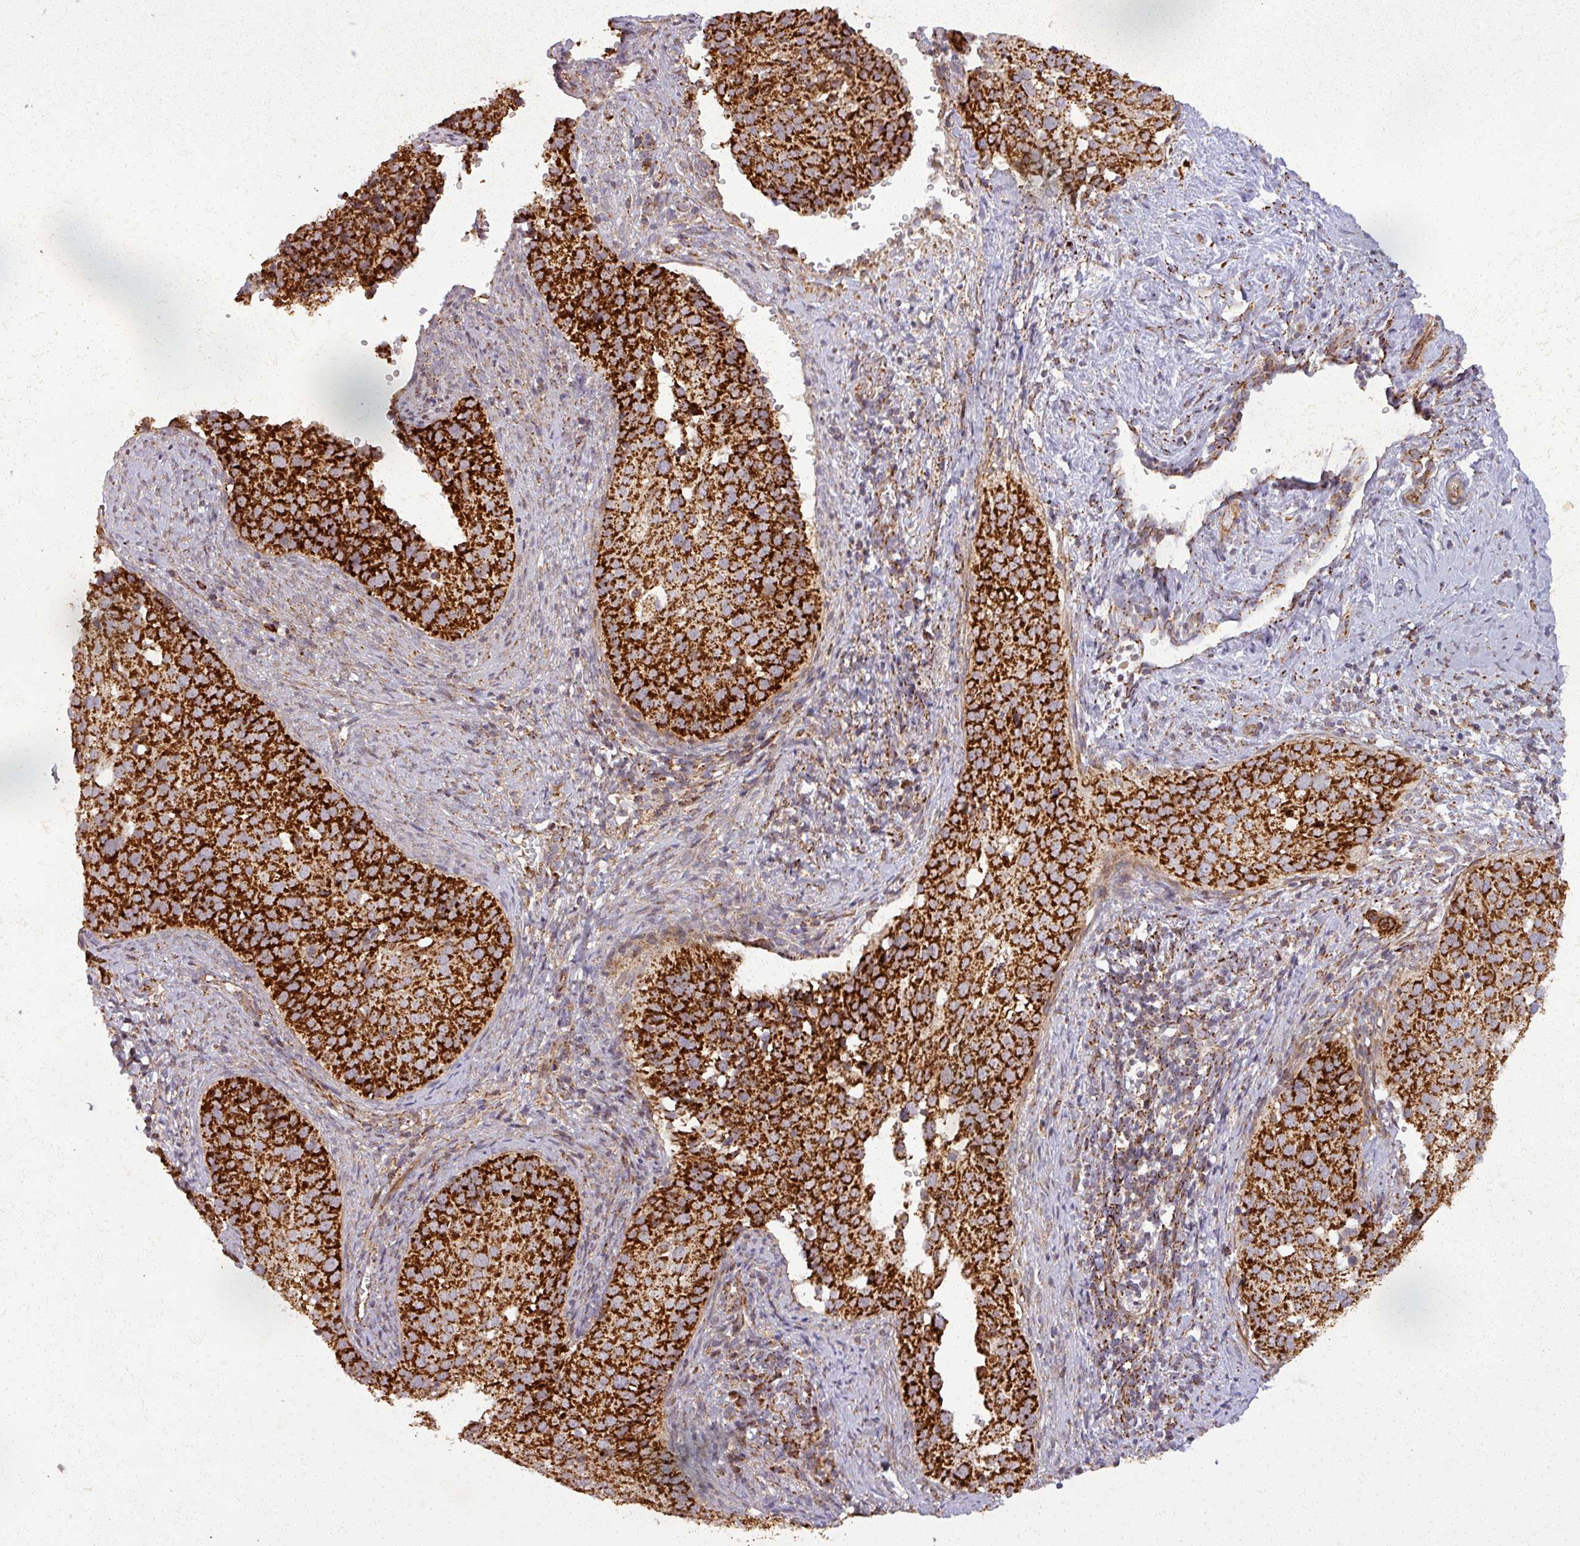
{"staining": {"intensity": "strong", "quantity": ">75%", "location": "cytoplasmic/membranous"}, "tissue": "cervical cancer", "cell_type": "Tumor cells", "image_type": "cancer", "snomed": [{"axis": "morphology", "description": "Squamous cell carcinoma, NOS"}, {"axis": "topography", "description": "Cervix"}], "caption": "A micrograph of human squamous cell carcinoma (cervical) stained for a protein displays strong cytoplasmic/membranous brown staining in tumor cells.", "gene": "GPD2", "patient": {"sex": "female", "age": 44}}